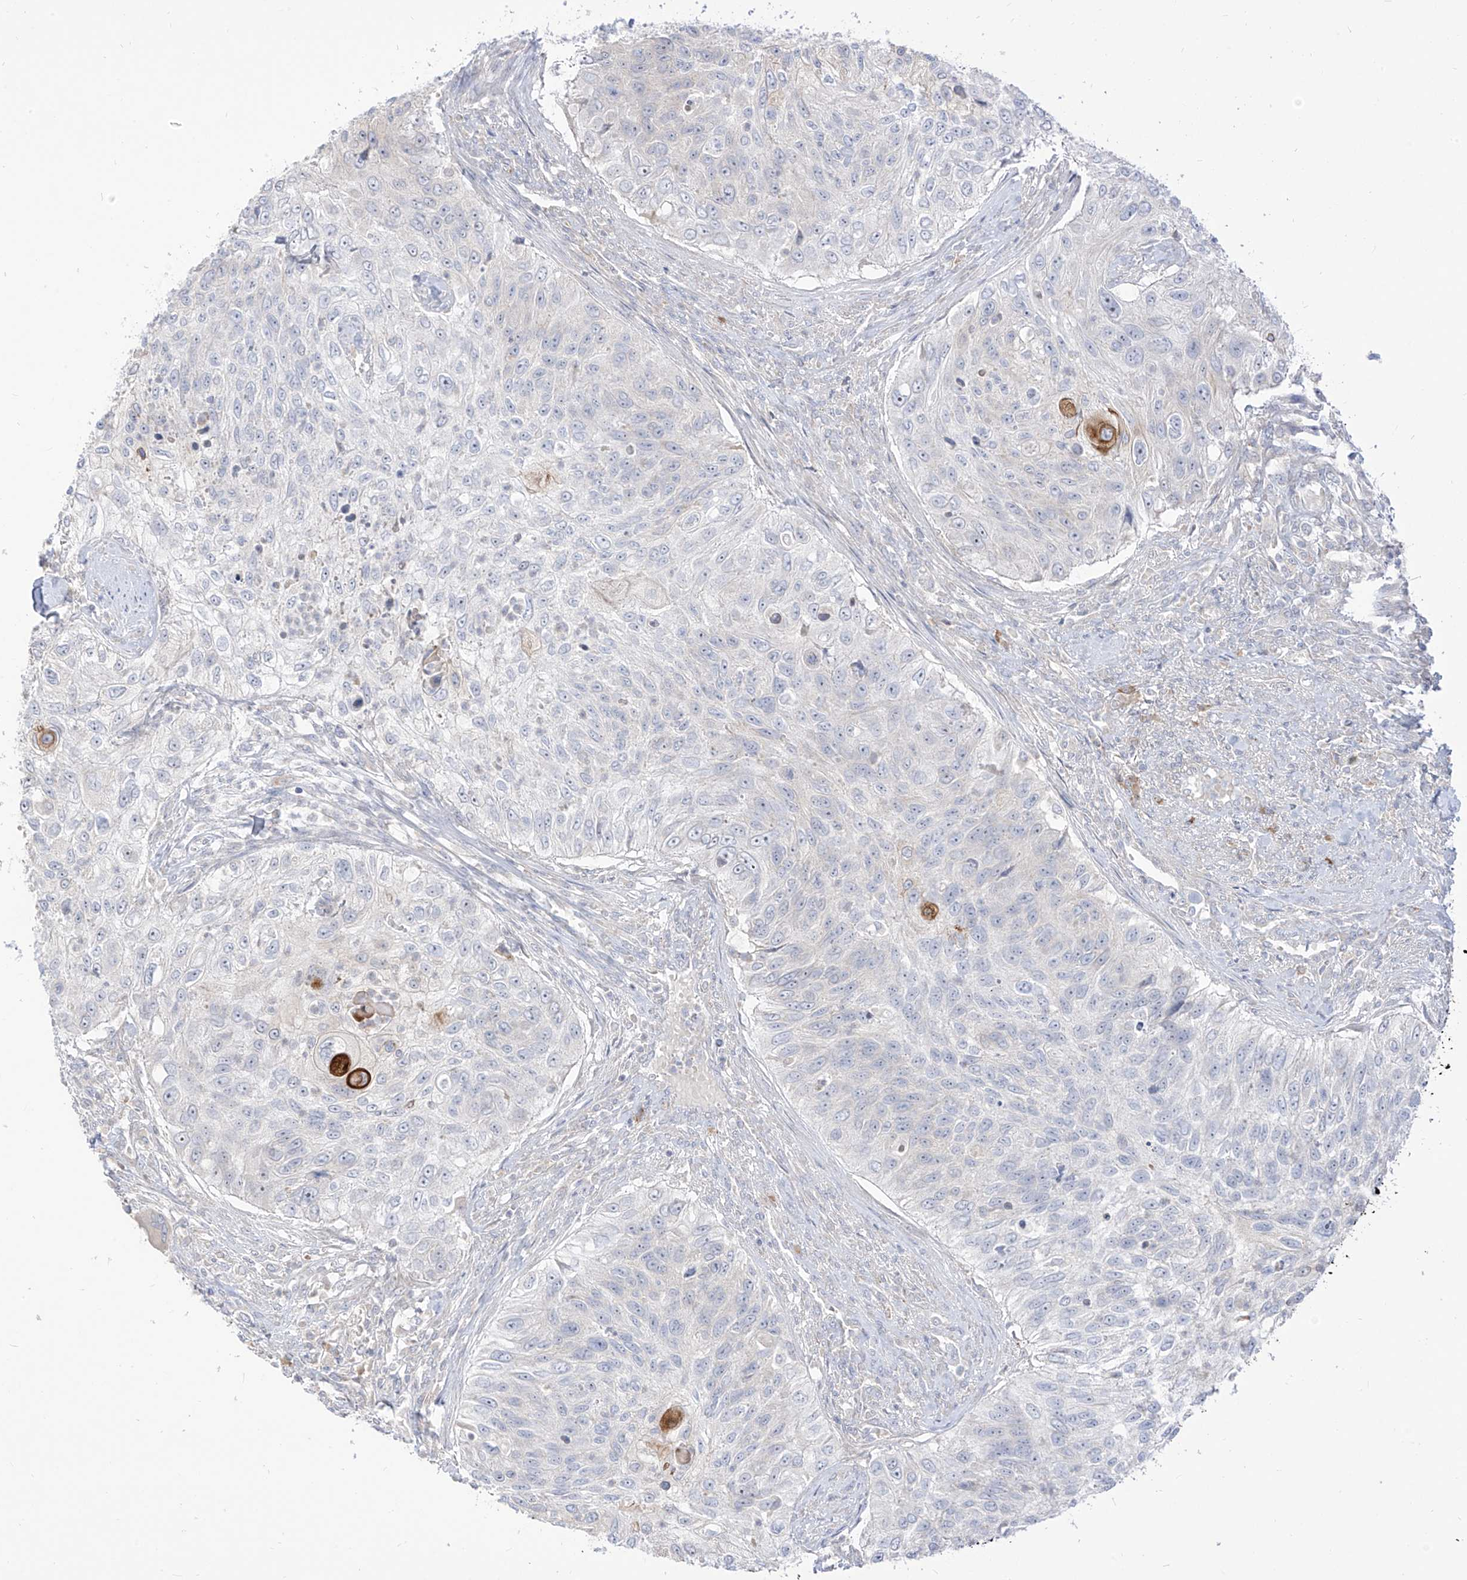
{"staining": {"intensity": "strong", "quantity": "<25%", "location": "cytoplasmic/membranous"}, "tissue": "urothelial cancer", "cell_type": "Tumor cells", "image_type": "cancer", "snomed": [{"axis": "morphology", "description": "Urothelial carcinoma, High grade"}, {"axis": "topography", "description": "Urinary bladder"}], "caption": "An image of high-grade urothelial carcinoma stained for a protein reveals strong cytoplasmic/membranous brown staining in tumor cells.", "gene": "SYTL3", "patient": {"sex": "female", "age": 60}}